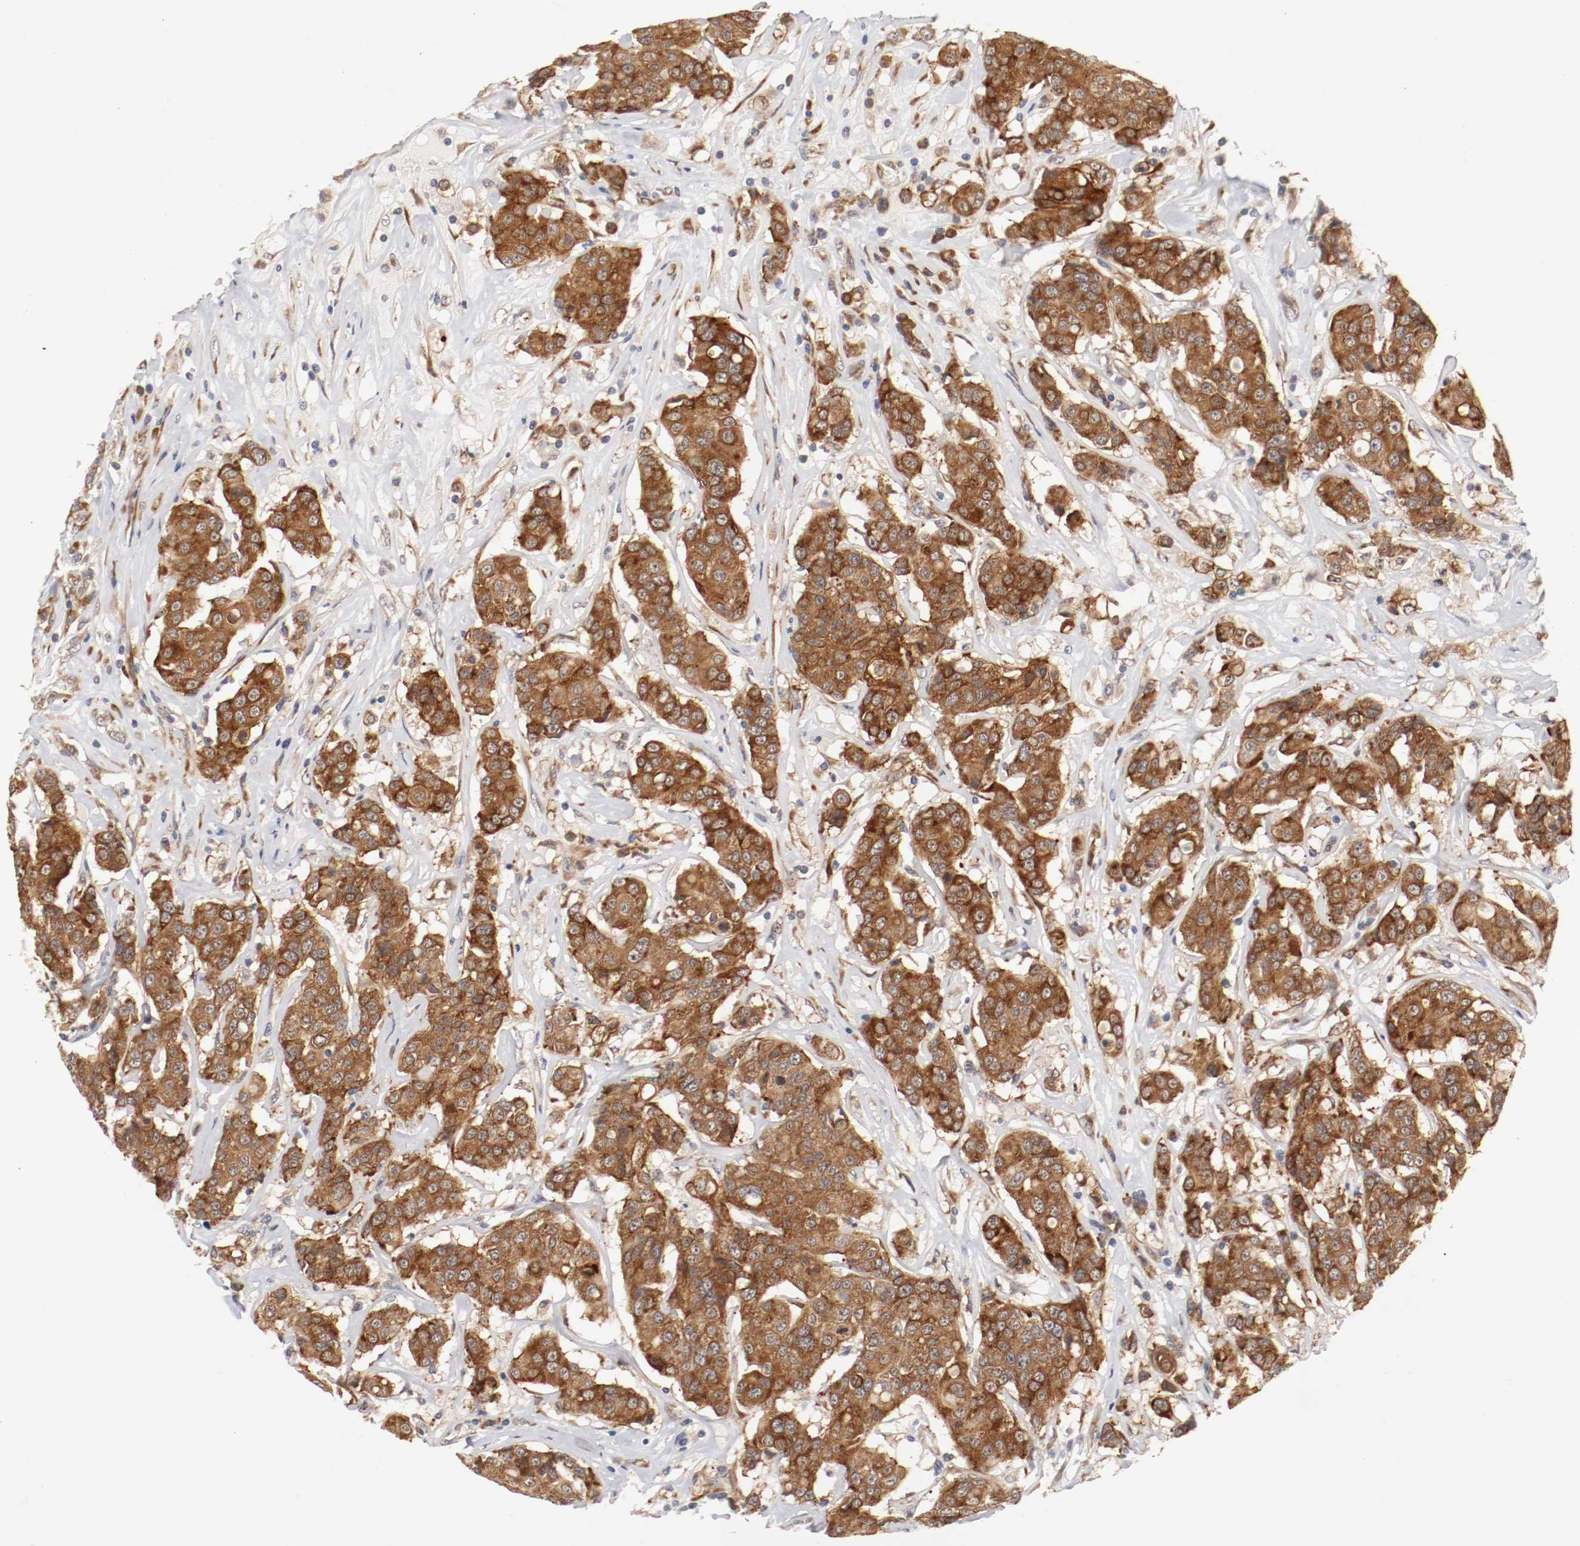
{"staining": {"intensity": "strong", "quantity": ">75%", "location": "cytoplasmic/membranous"}, "tissue": "breast cancer", "cell_type": "Tumor cells", "image_type": "cancer", "snomed": [{"axis": "morphology", "description": "Duct carcinoma"}, {"axis": "topography", "description": "Breast"}], "caption": "Breast invasive ductal carcinoma tissue shows strong cytoplasmic/membranous positivity in about >75% of tumor cells, visualized by immunohistochemistry.", "gene": "FKBP3", "patient": {"sex": "female", "age": 27}}